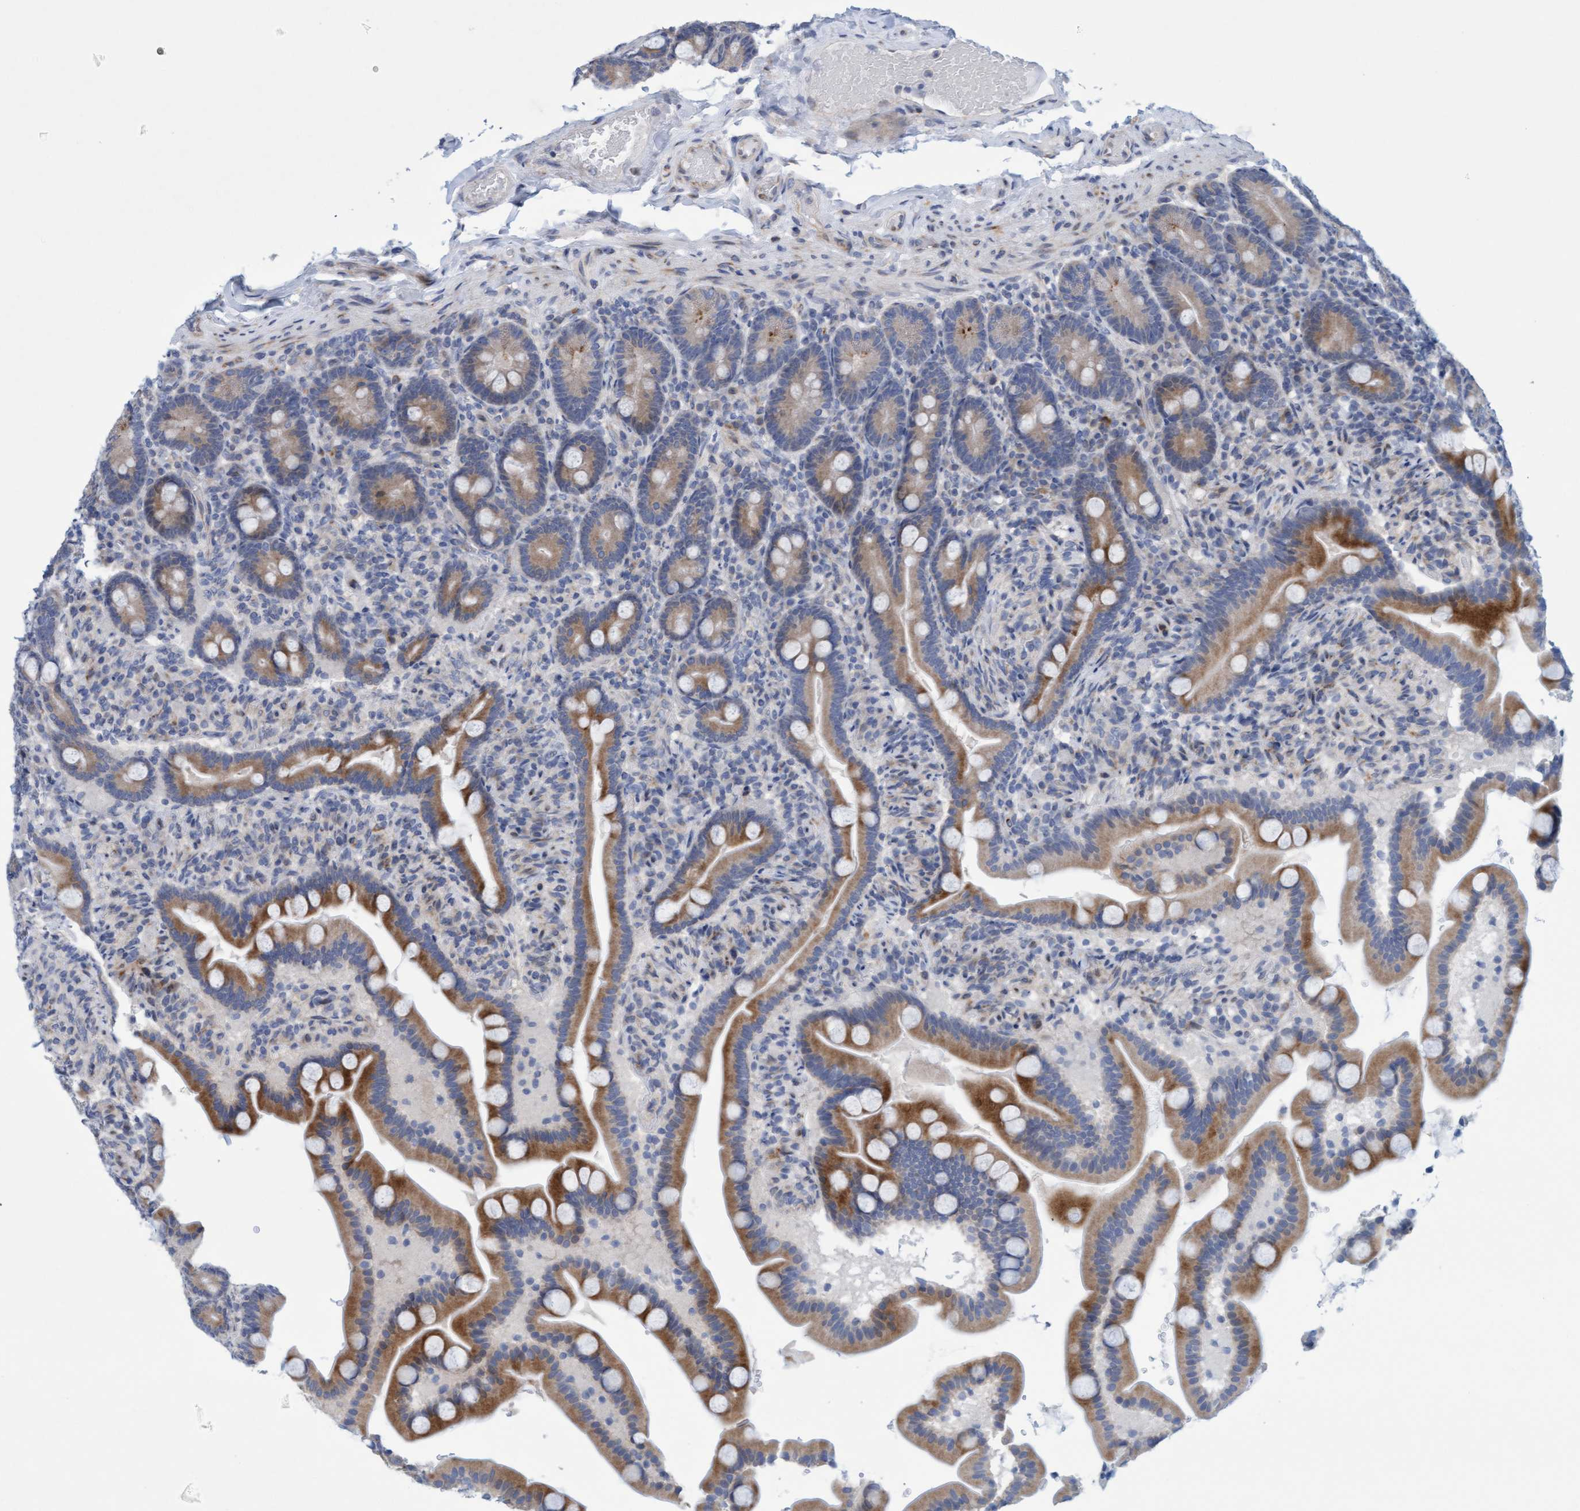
{"staining": {"intensity": "moderate", "quantity": "25%-75%", "location": "cytoplasmic/membranous"}, "tissue": "duodenum", "cell_type": "Glandular cells", "image_type": "normal", "snomed": [{"axis": "morphology", "description": "Normal tissue, NOS"}, {"axis": "topography", "description": "Duodenum"}], "caption": "The photomicrograph demonstrates a brown stain indicating the presence of a protein in the cytoplasmic/membranous of glandular cells in duodenum. The staining was performed using DAB to visualize the protein expression in brown, while the nuclei were stained in blue with hematoxylin (Magnification: 20x).", "gene": "SLC28A3", "patient": {"sex": "male", "age": 54}}